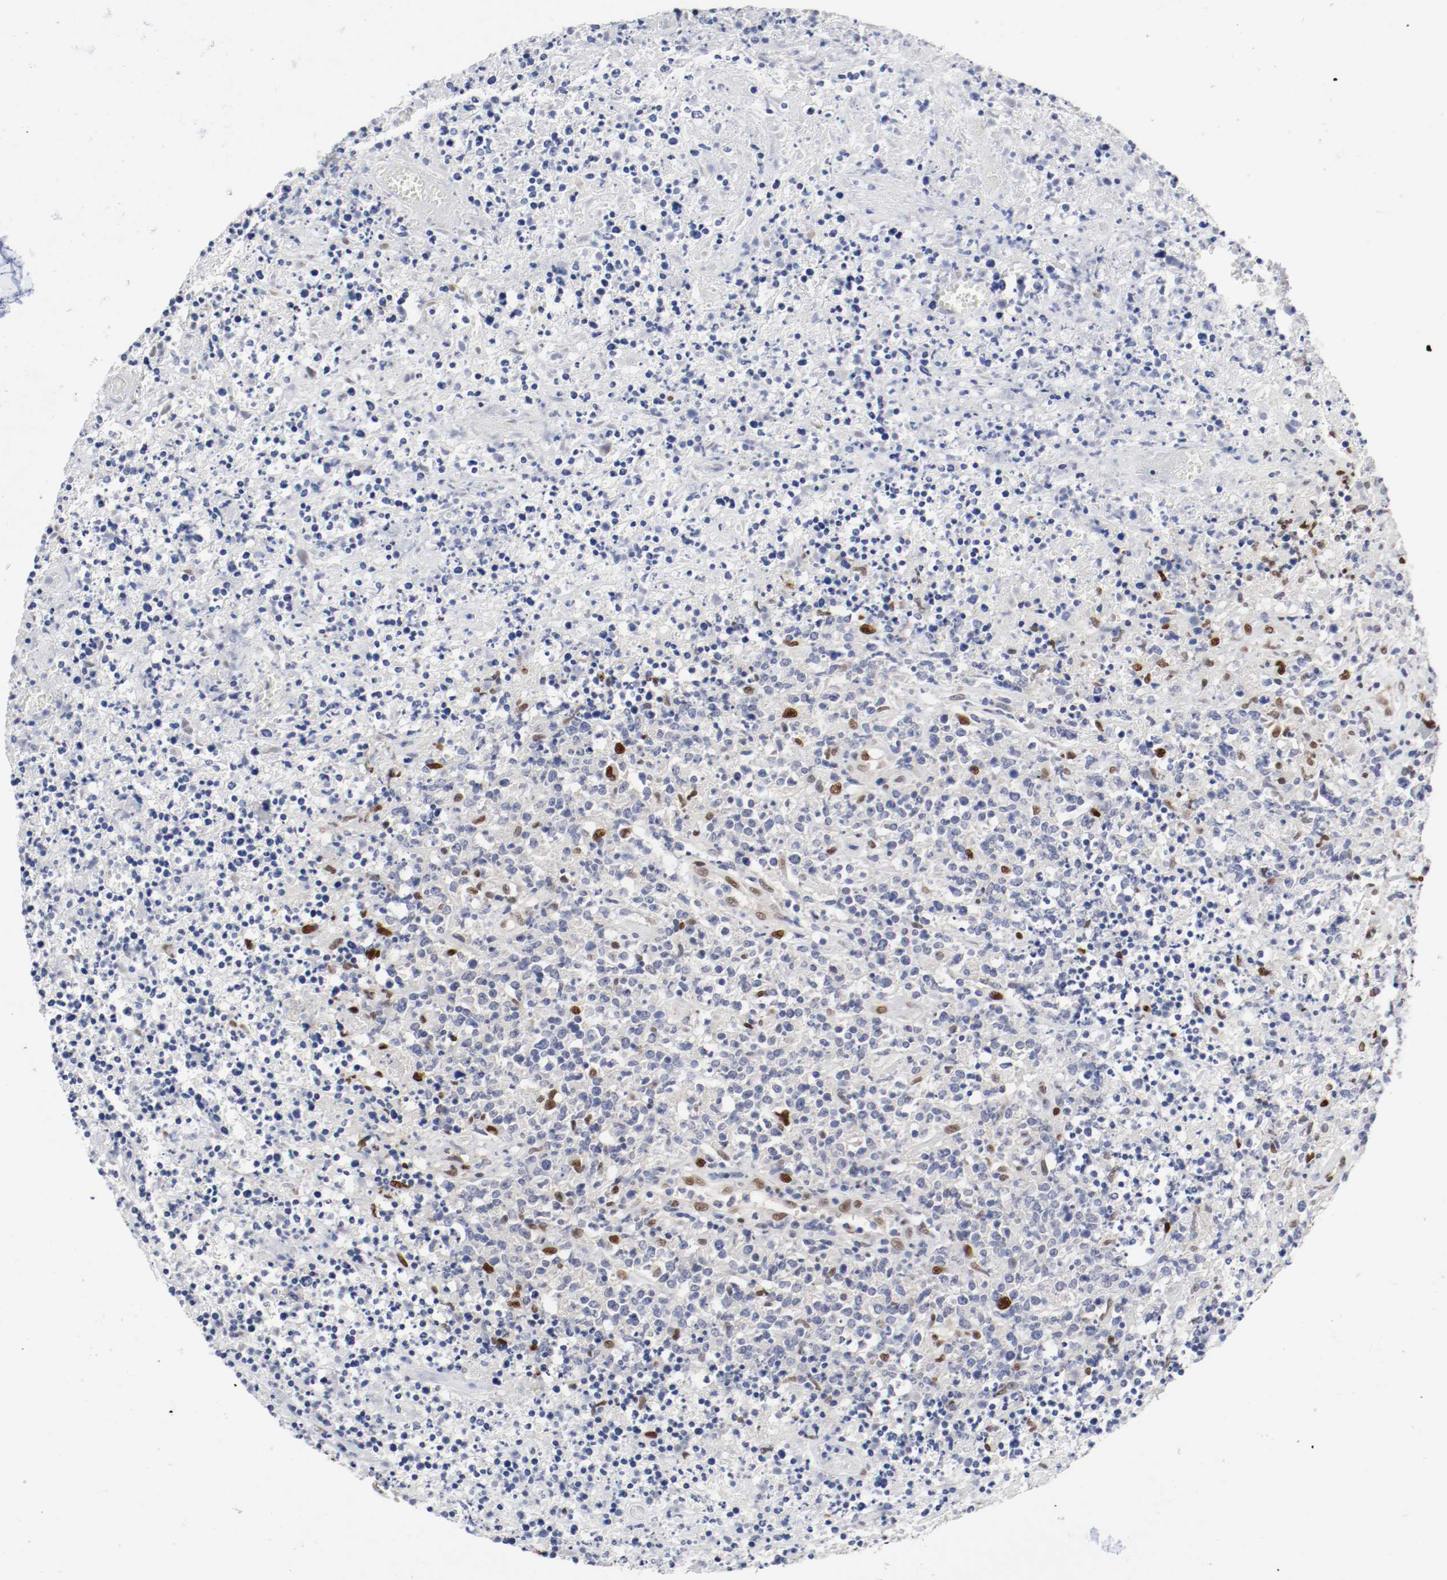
{"staining": {"intensity": "negative", "quantity": "none", "location": "none"}, "tissue": "lymphoma", "cell_type": "Tumor cells", "image_type": "cancer", "snomed": [{"axis": "morphology", "description": "Malignant lymphoma, non-Hodgkin's type, High grade"}, {"axis": "topography", "description": "Lymph node"}], "caption": "DAB (3,3'-diaminobenzidine) immunohistochemical staining of human lymphoma demonstrates no significant positivity in tumor cells.", "gene": "FOSL2", "patient": {"sex": "female", "age": 84}}